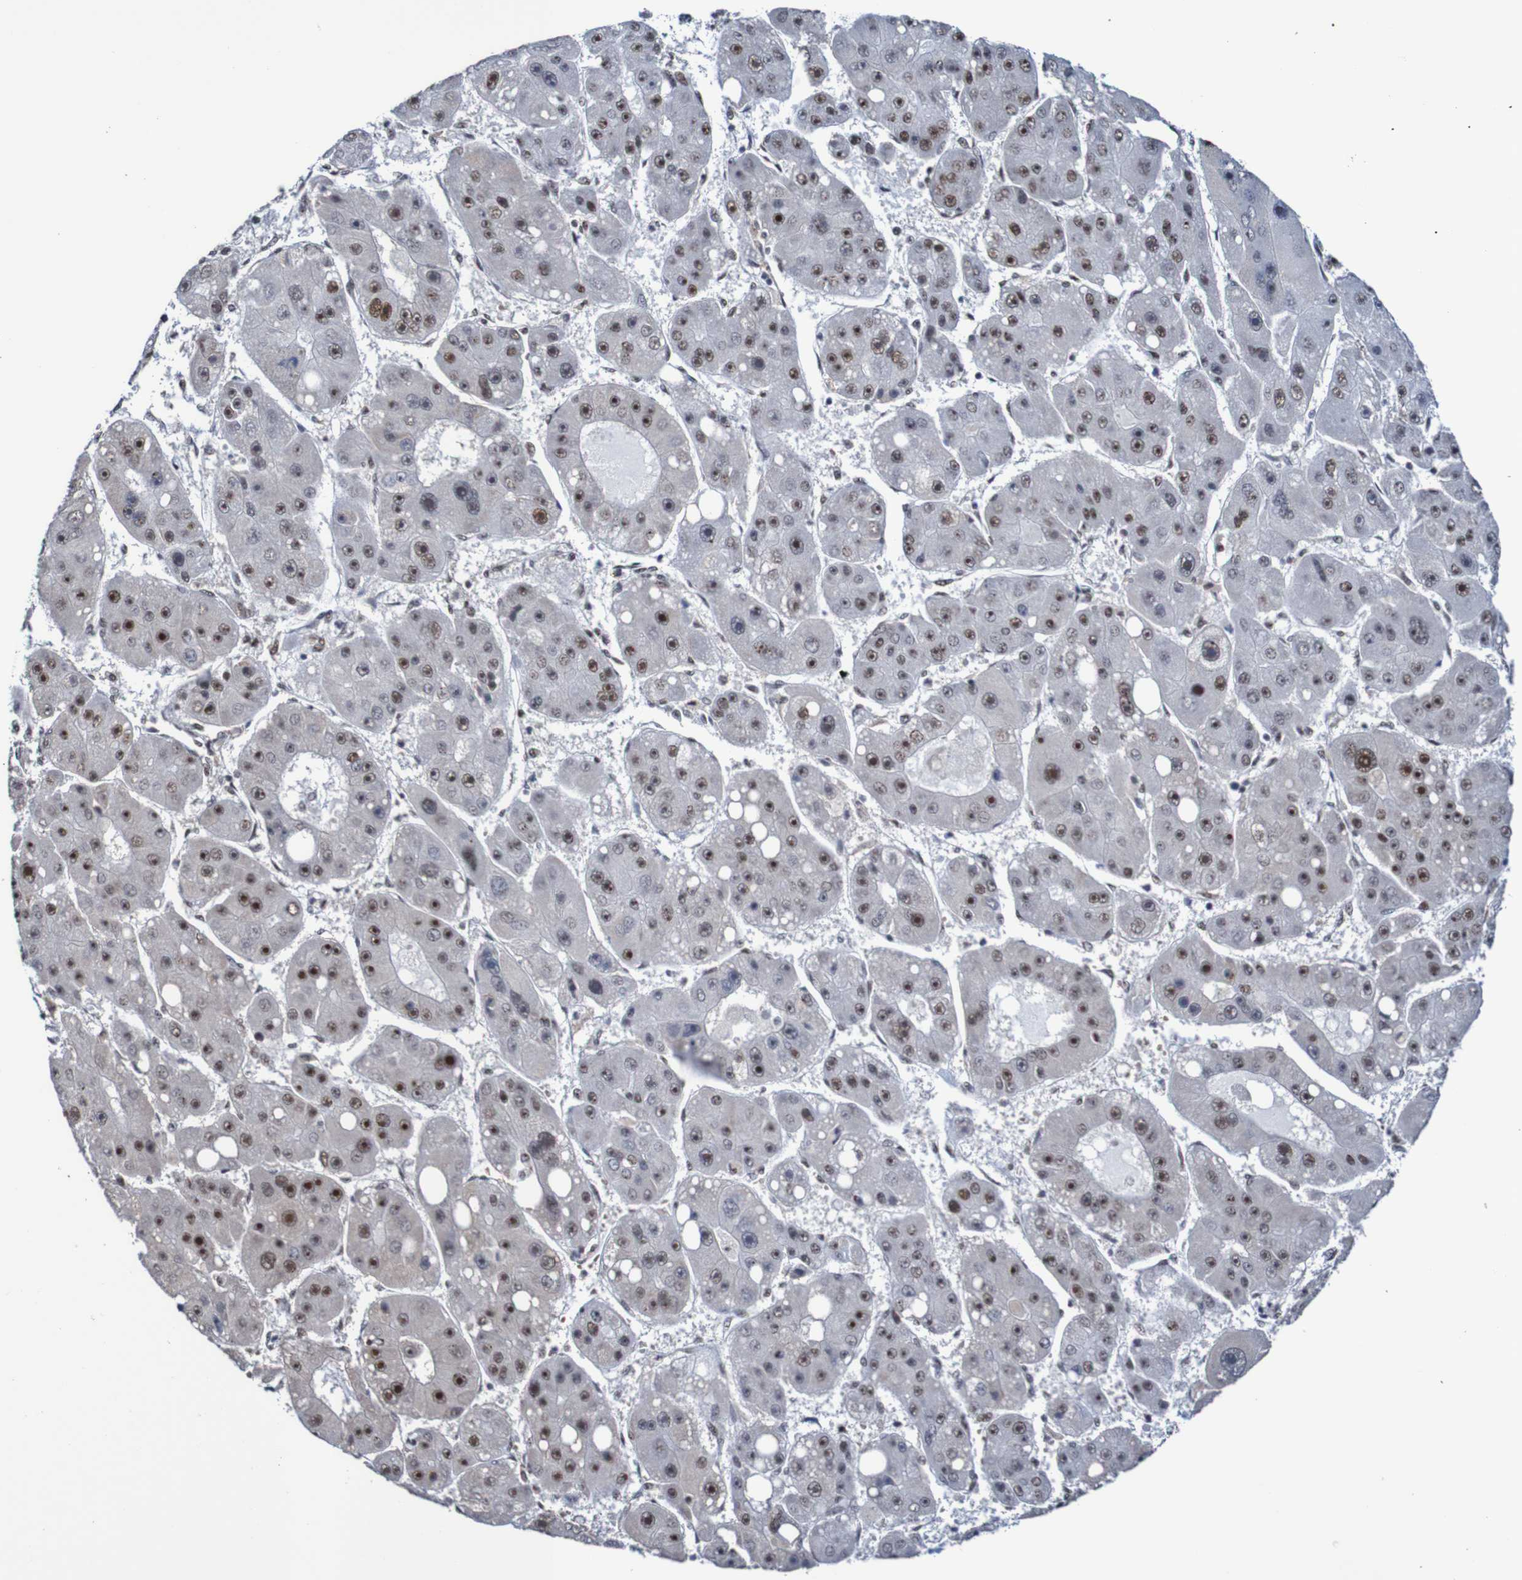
{"staining": {"intensity": "moderate", "quantity": "25%-75%", "location": "nuclear"}, "tissue": "liver cancer", "cell_type": "Tumor cells", "image_type": "cancer", "snomed": [{"axis": "morphology", "description": "Carcinoma, Hepatocellular, NOS"}, {"axis": "topography", "description": "Liver"}], "caption": "A micrograph of human hepatocellular carcinoma (liver) stained for a protein displays moderate nuclear brown staining in tumor cells.", "gene": "CDC5L", "patient": {"sex": "female", "age": 61}}